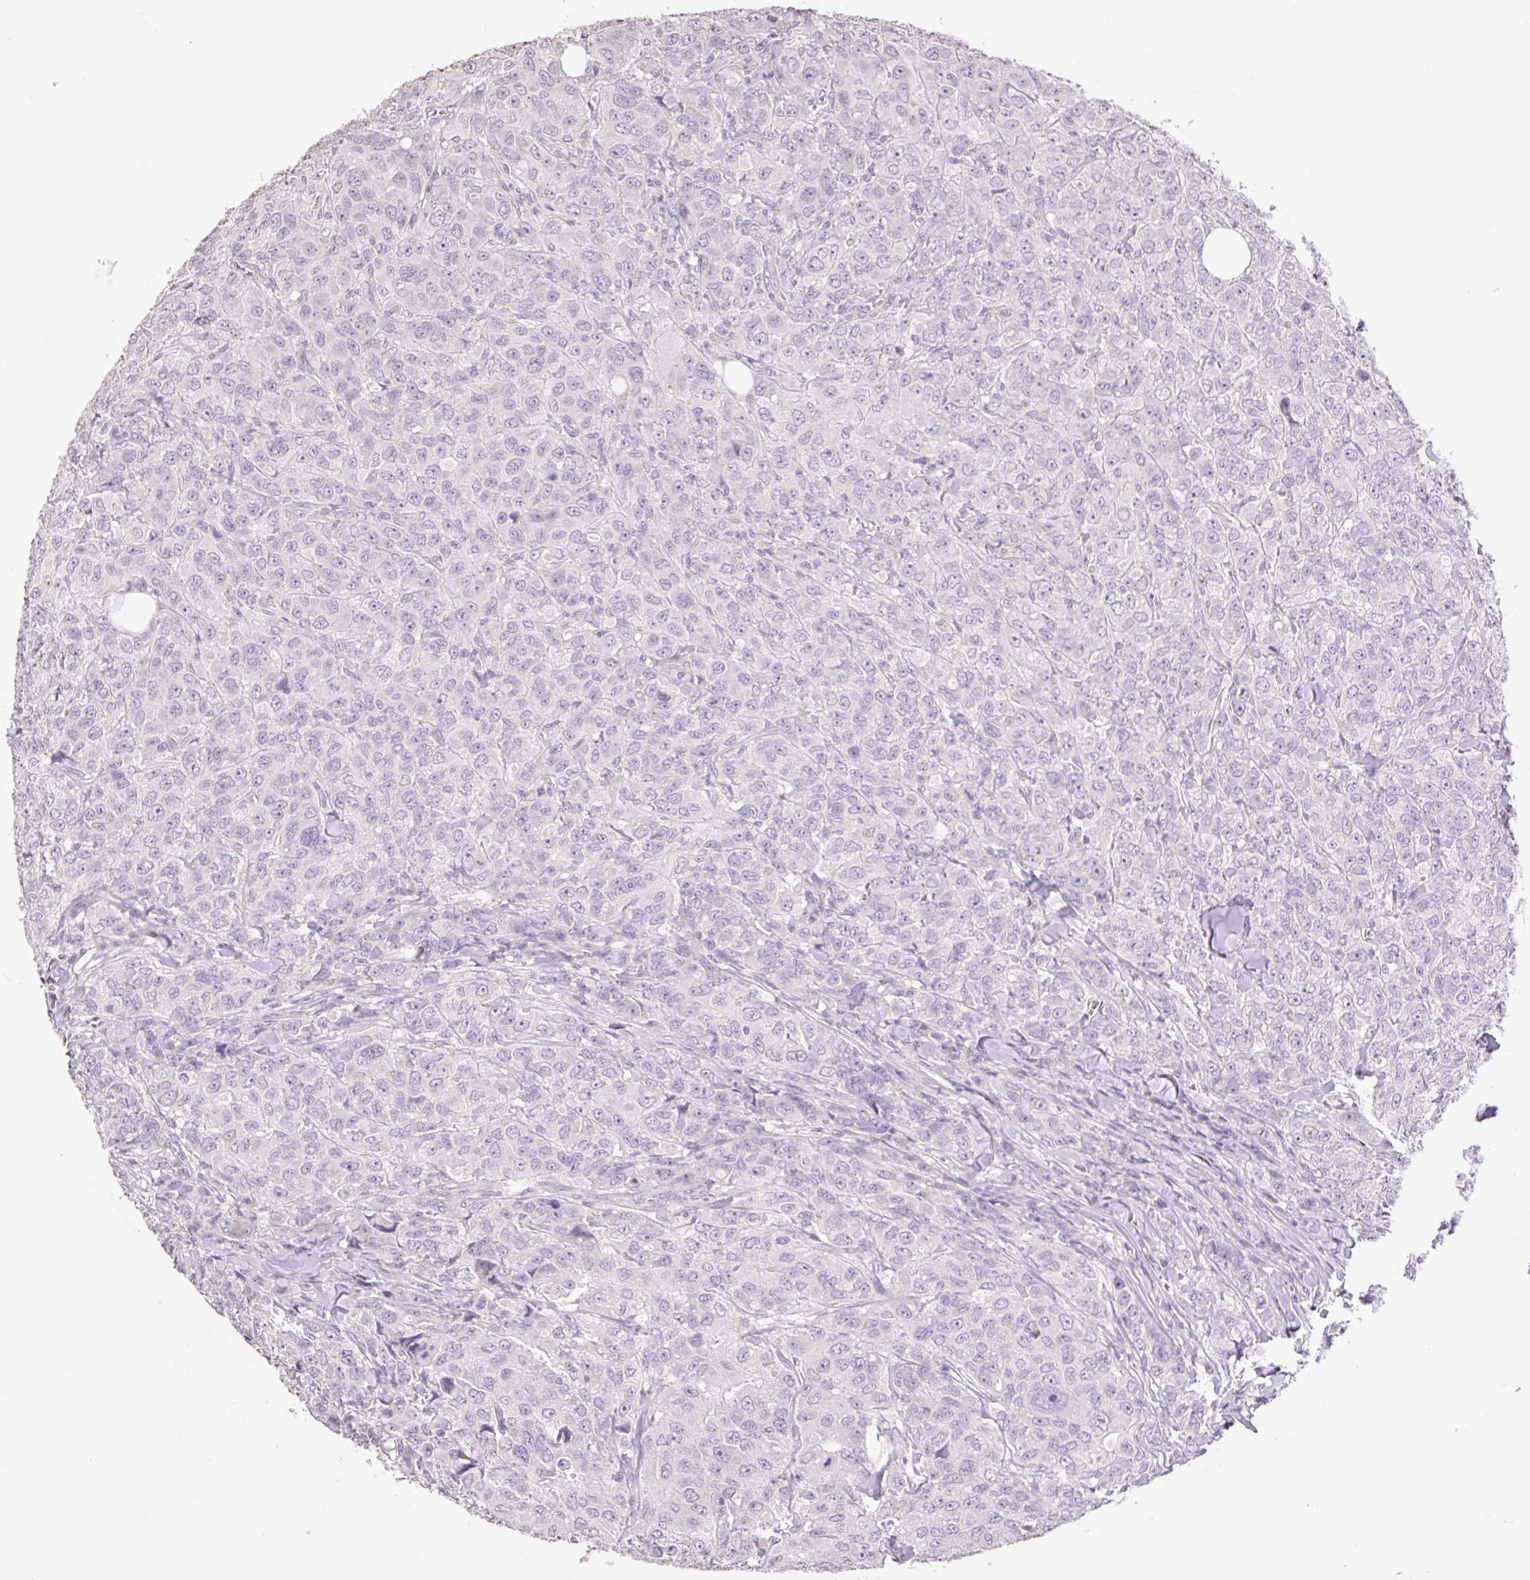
{"staining": {"intensity": "negative", "quantity": "none", "location": "none"}, "tissue": "breast cancer", "cell_type": "Tumor cells", "image_type": "cancer", "snomed": [{"axis": "morphology", "description": "Duct carcinoma"}, {"axis": "topography", "description": "Breast"}], "caption": "Tumor cells show no significant expression in breast cancer.", "gene": "HCRTR2", "patient": {"sex": "female", "age": 43}}